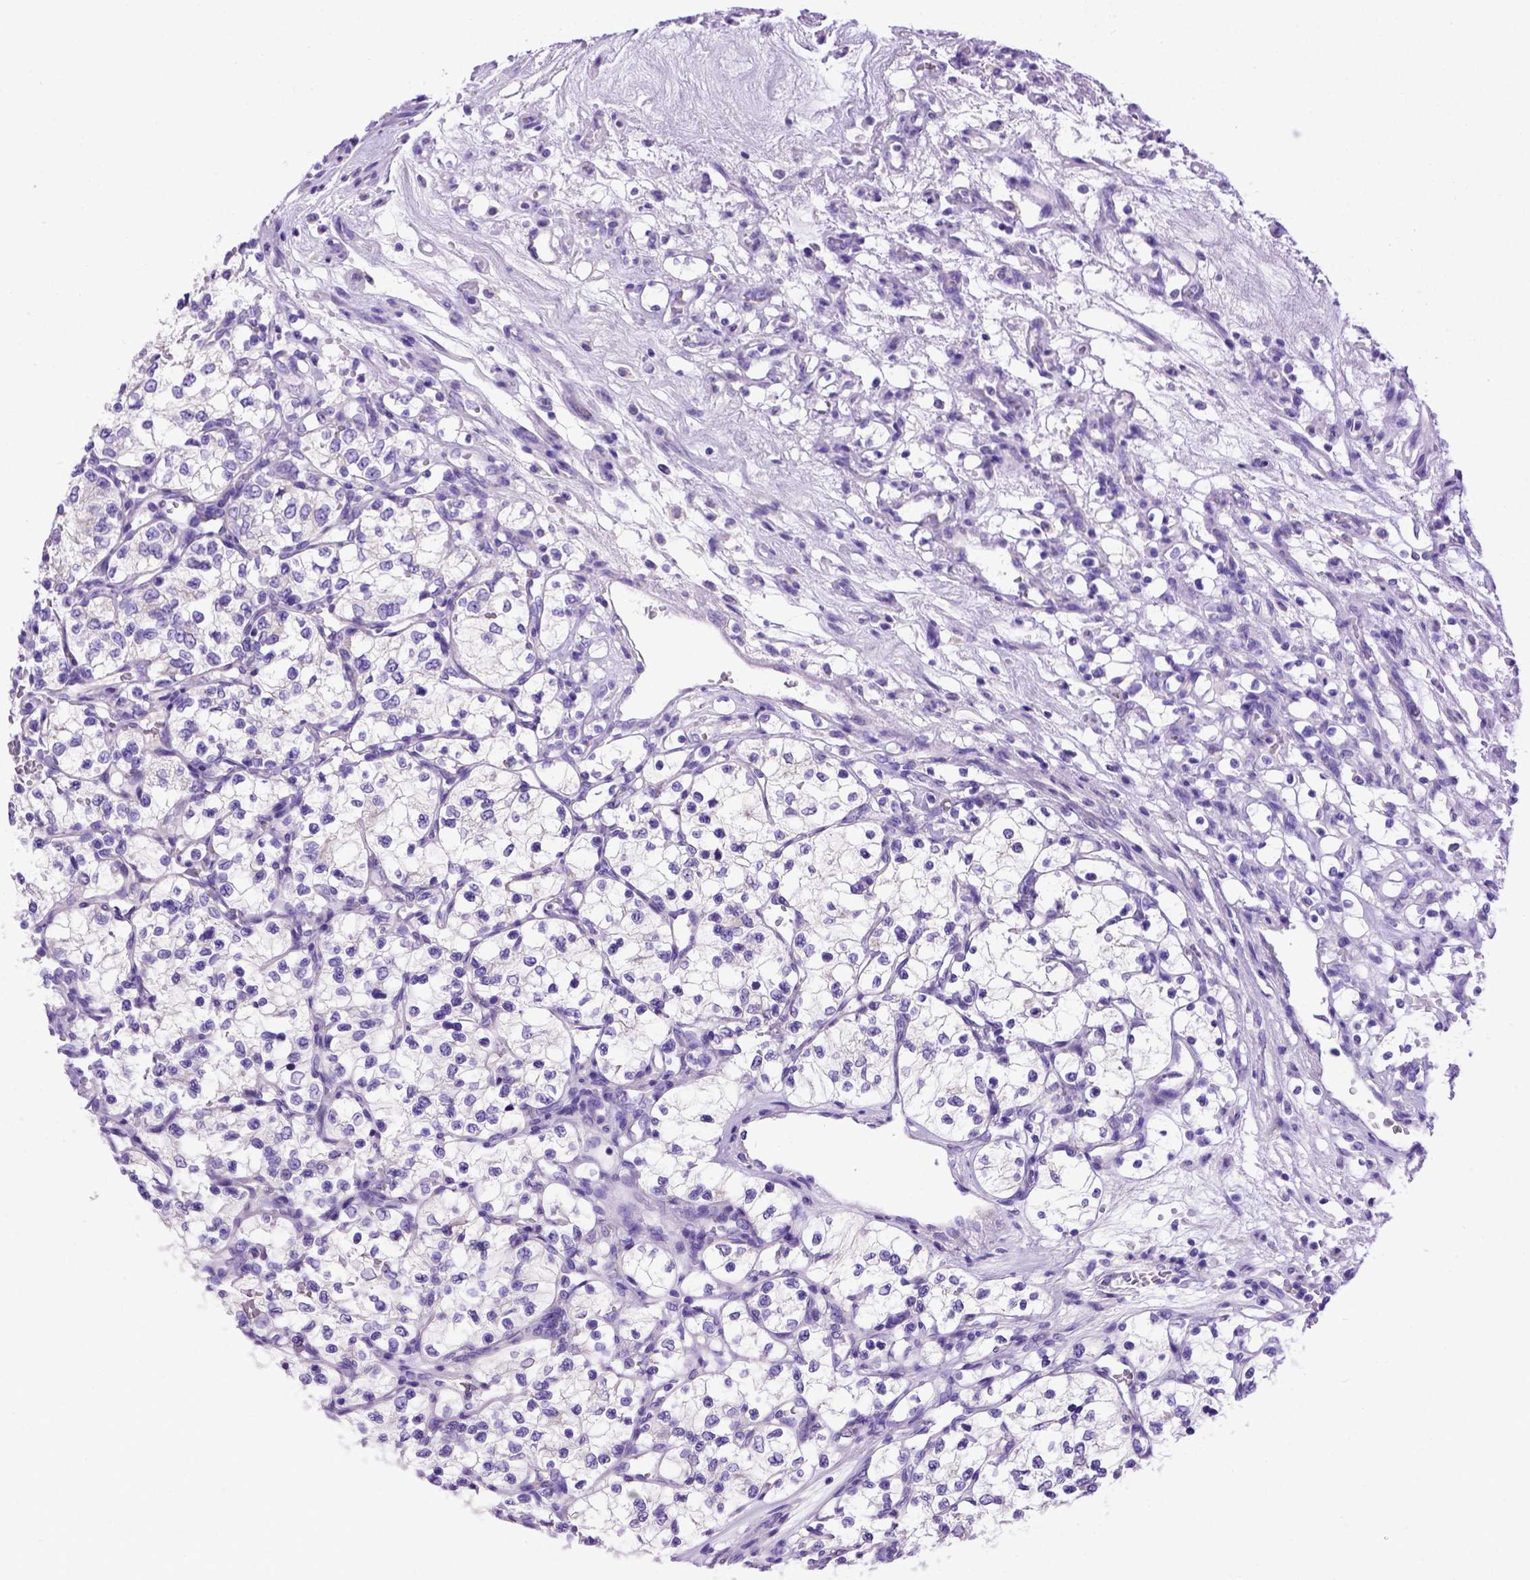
{"staining": {"intensity": "negative", "quantity": "none", "location": "none"}, "tissue": "renal cancer", "cell_type": "Tumor cells", "image_type": "cancer", "snomed": [{"axis": "morphology", "description": "Adenocarcinoma, NOS"}, {"axis": "topography", "description": "Kidney"}], "caption": "Adenocarcinoma (renal) stained for a protein using IHC reveals no staining tumor cells.", "gene": "PTGES", "patient": {"sex": "female", "age": 69}}